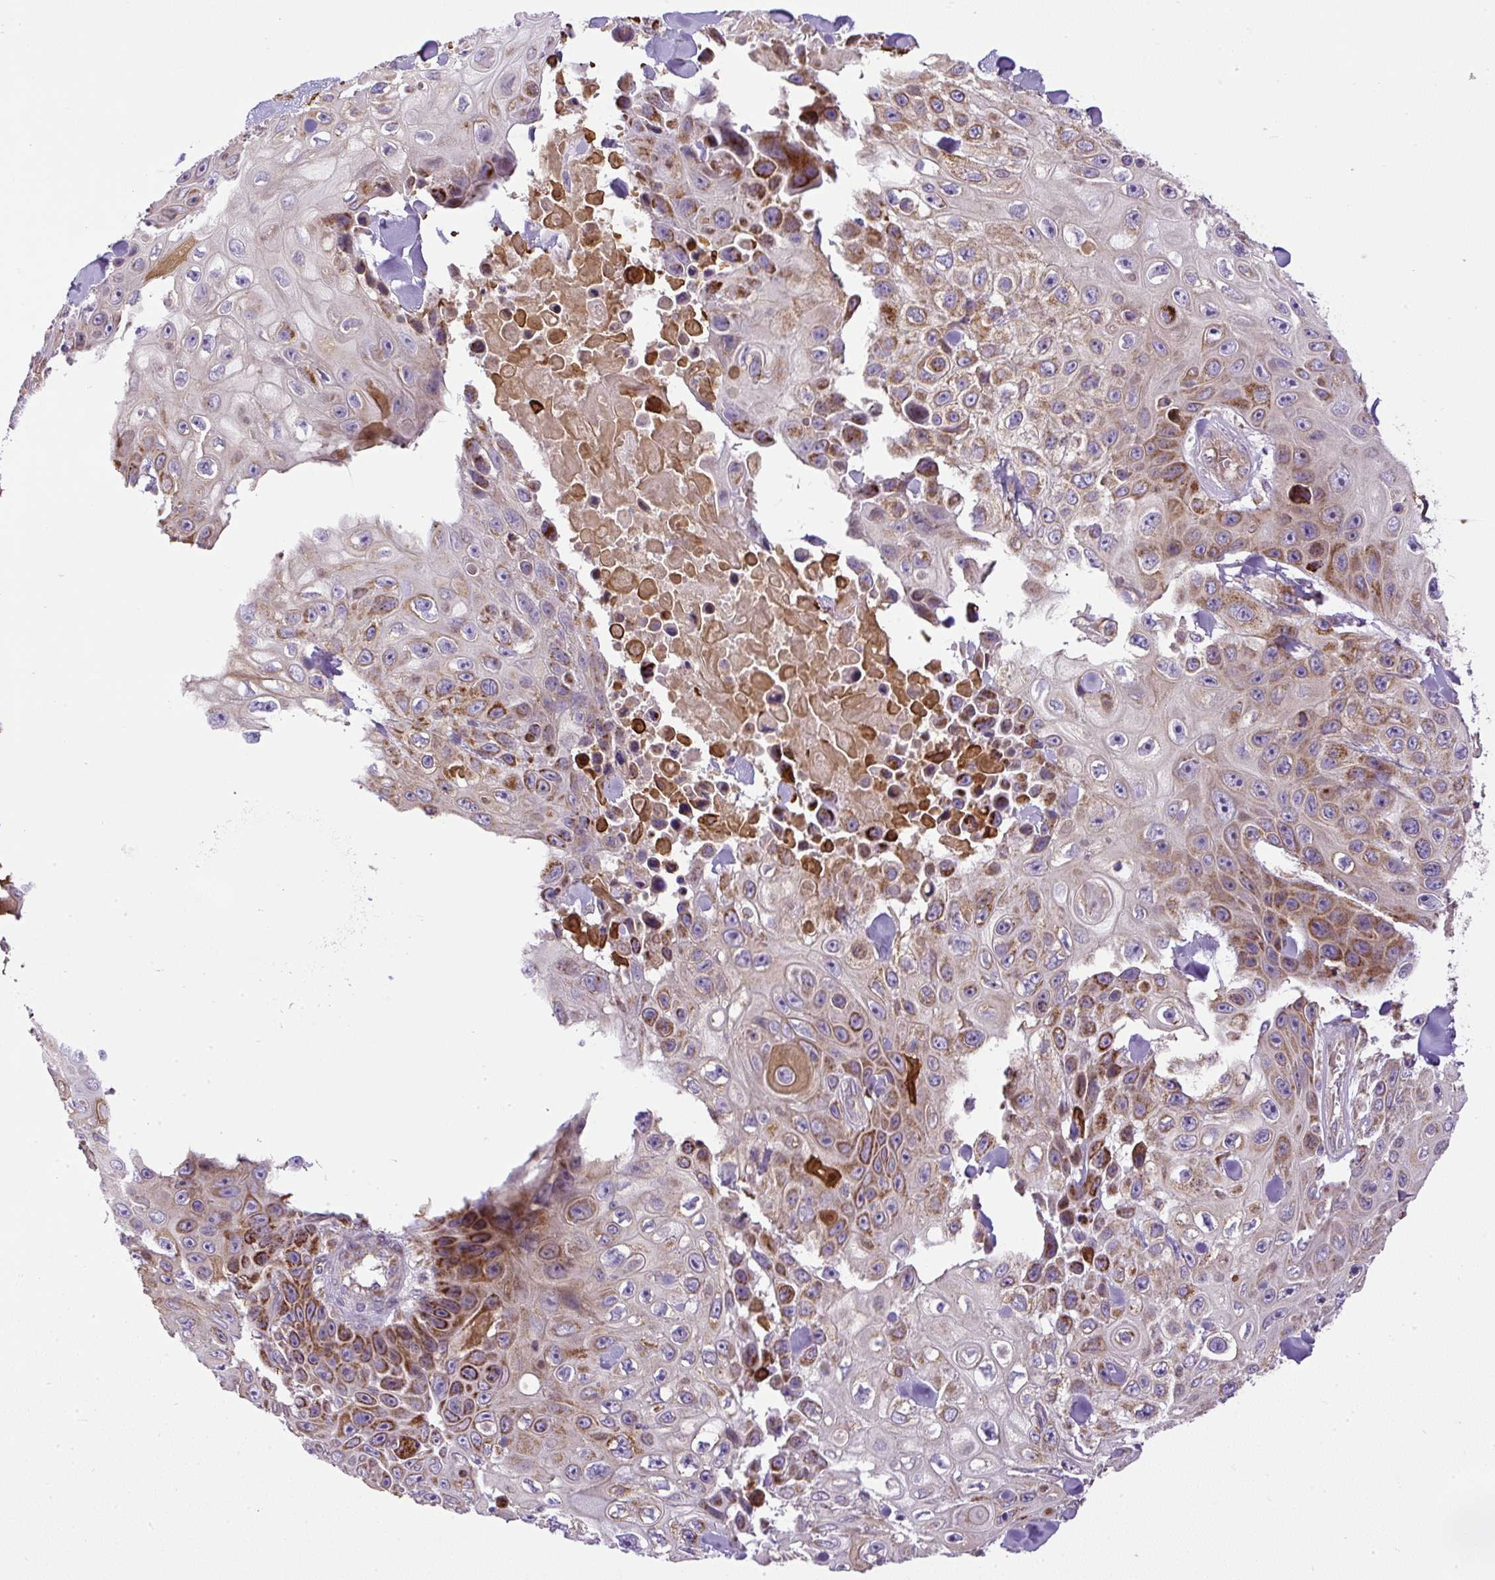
{"staining": {"intensity": "moderate", "quantity": ">75%", "location": "cytoplasmic/membranous"}, "tissue": "skin cancer", "cell_type": "Tumor cells", "image_type": "cancer", "snomed": [{"axis": "morphology", "description": "Squamous cell carcinoma, NOS"}, {"axis": "topography", "description": "Skin"}], "caption": "Protein staining of skin cancer (squamous cell carcinoma) tissue displays moderate cytoplasmic/membranous expression in about >75% of tumor cells. Nuclei are stained in blue.", "gene": "ZNF547", "patient": {"sex": "male", "age": 82}}